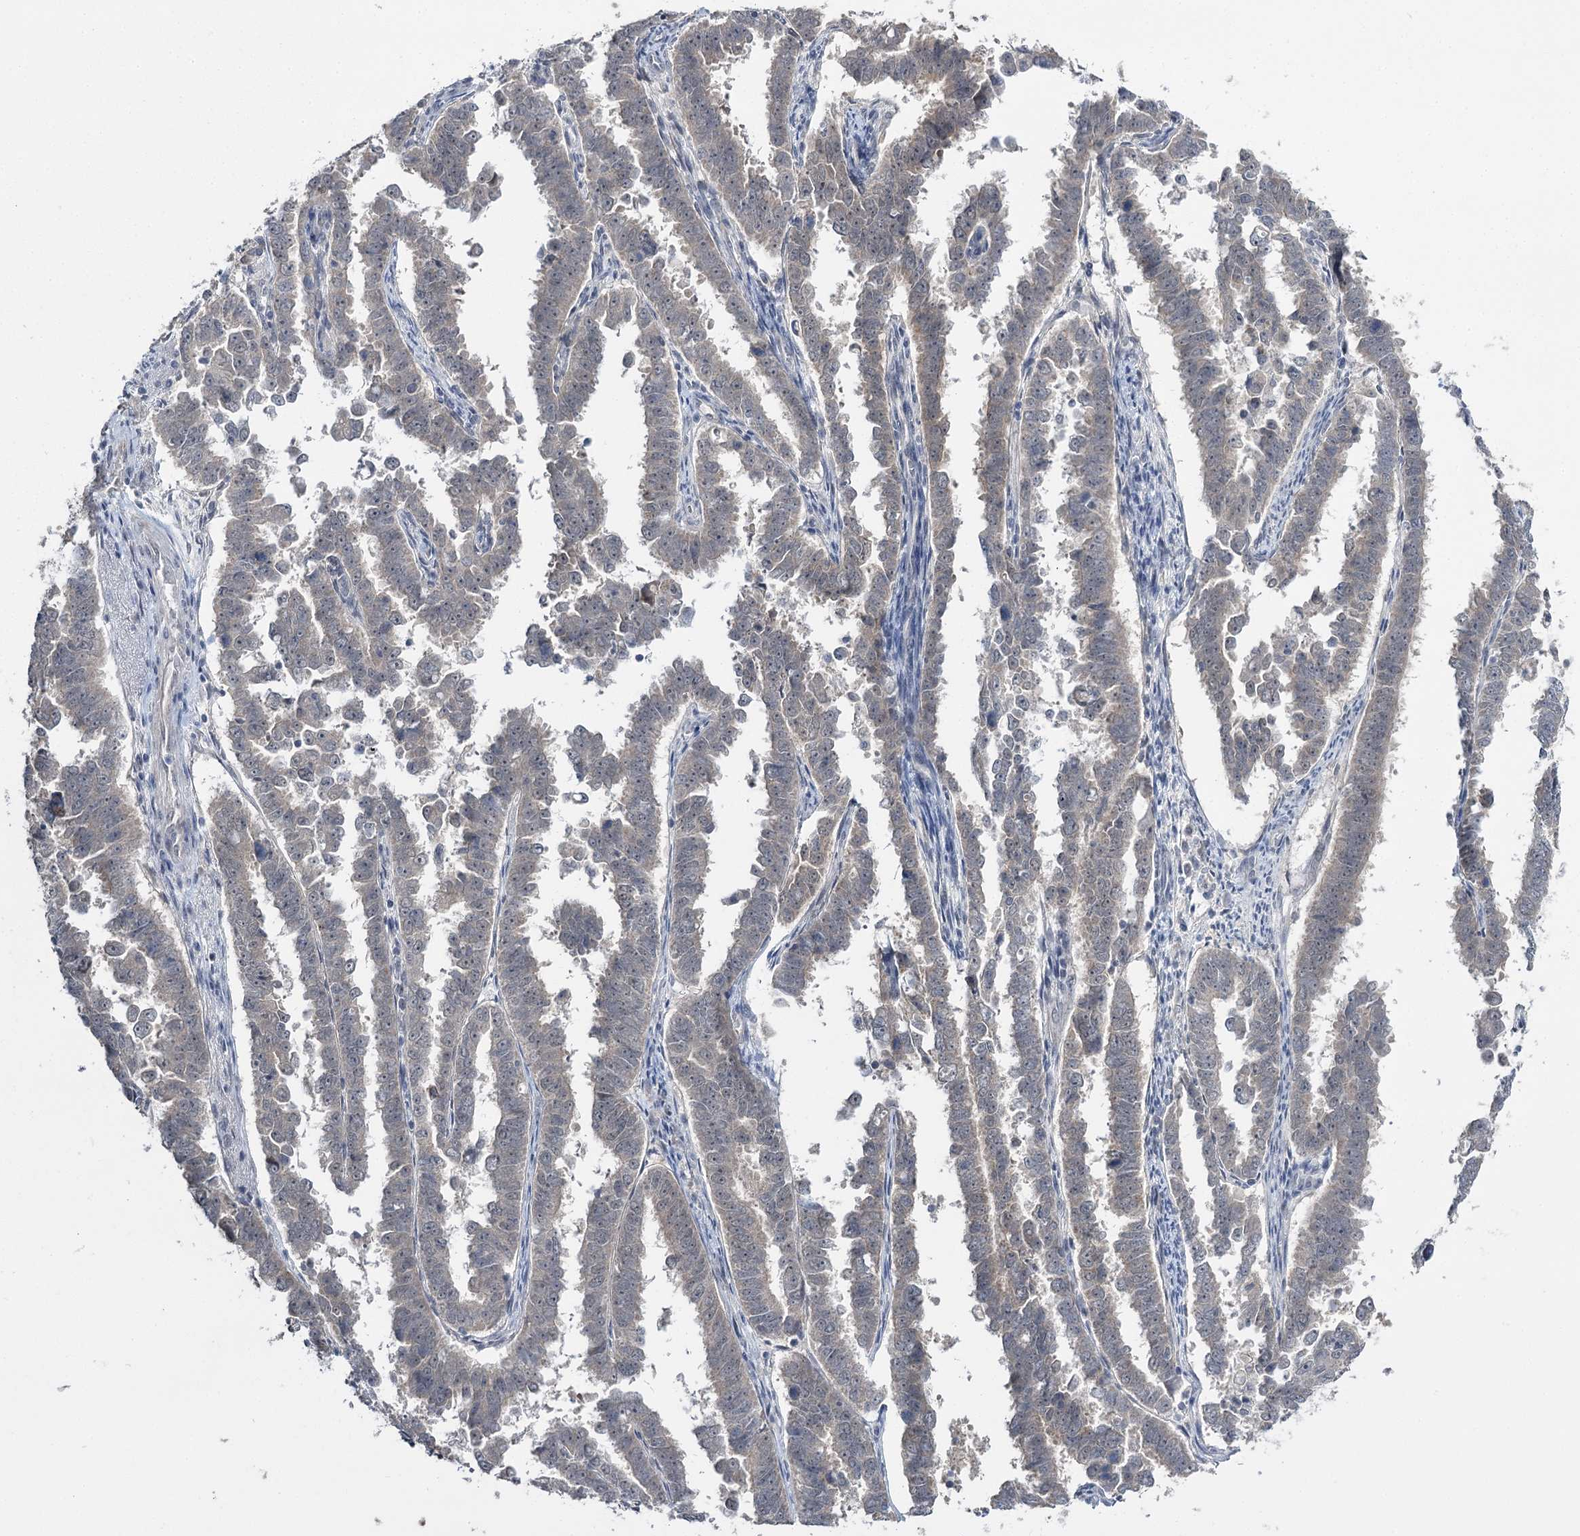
{"staining": {"intensity": "negative", "quantity": "none", "location": "none"}, "tissue": "endometrial cancer", "cell_type": "Tumor cells", "image_type": "cancer", "snomed": [{"axis": "morphology", "description": "Adenocarcinoma, NOS"}, {"axis": "topography", "description": "Endometrium"}], "caption": "A photomicrograph of endometrial cancer stained for a protein reveals no brown staining in tumor cells. (Brightfield microscopy of DAB (3,3'-diaminobenzidine) immunohistochemistry (IHC) at high magnification).", "gene": "PHYHIPL", "patient": {"sex": "female", "age": 75}}